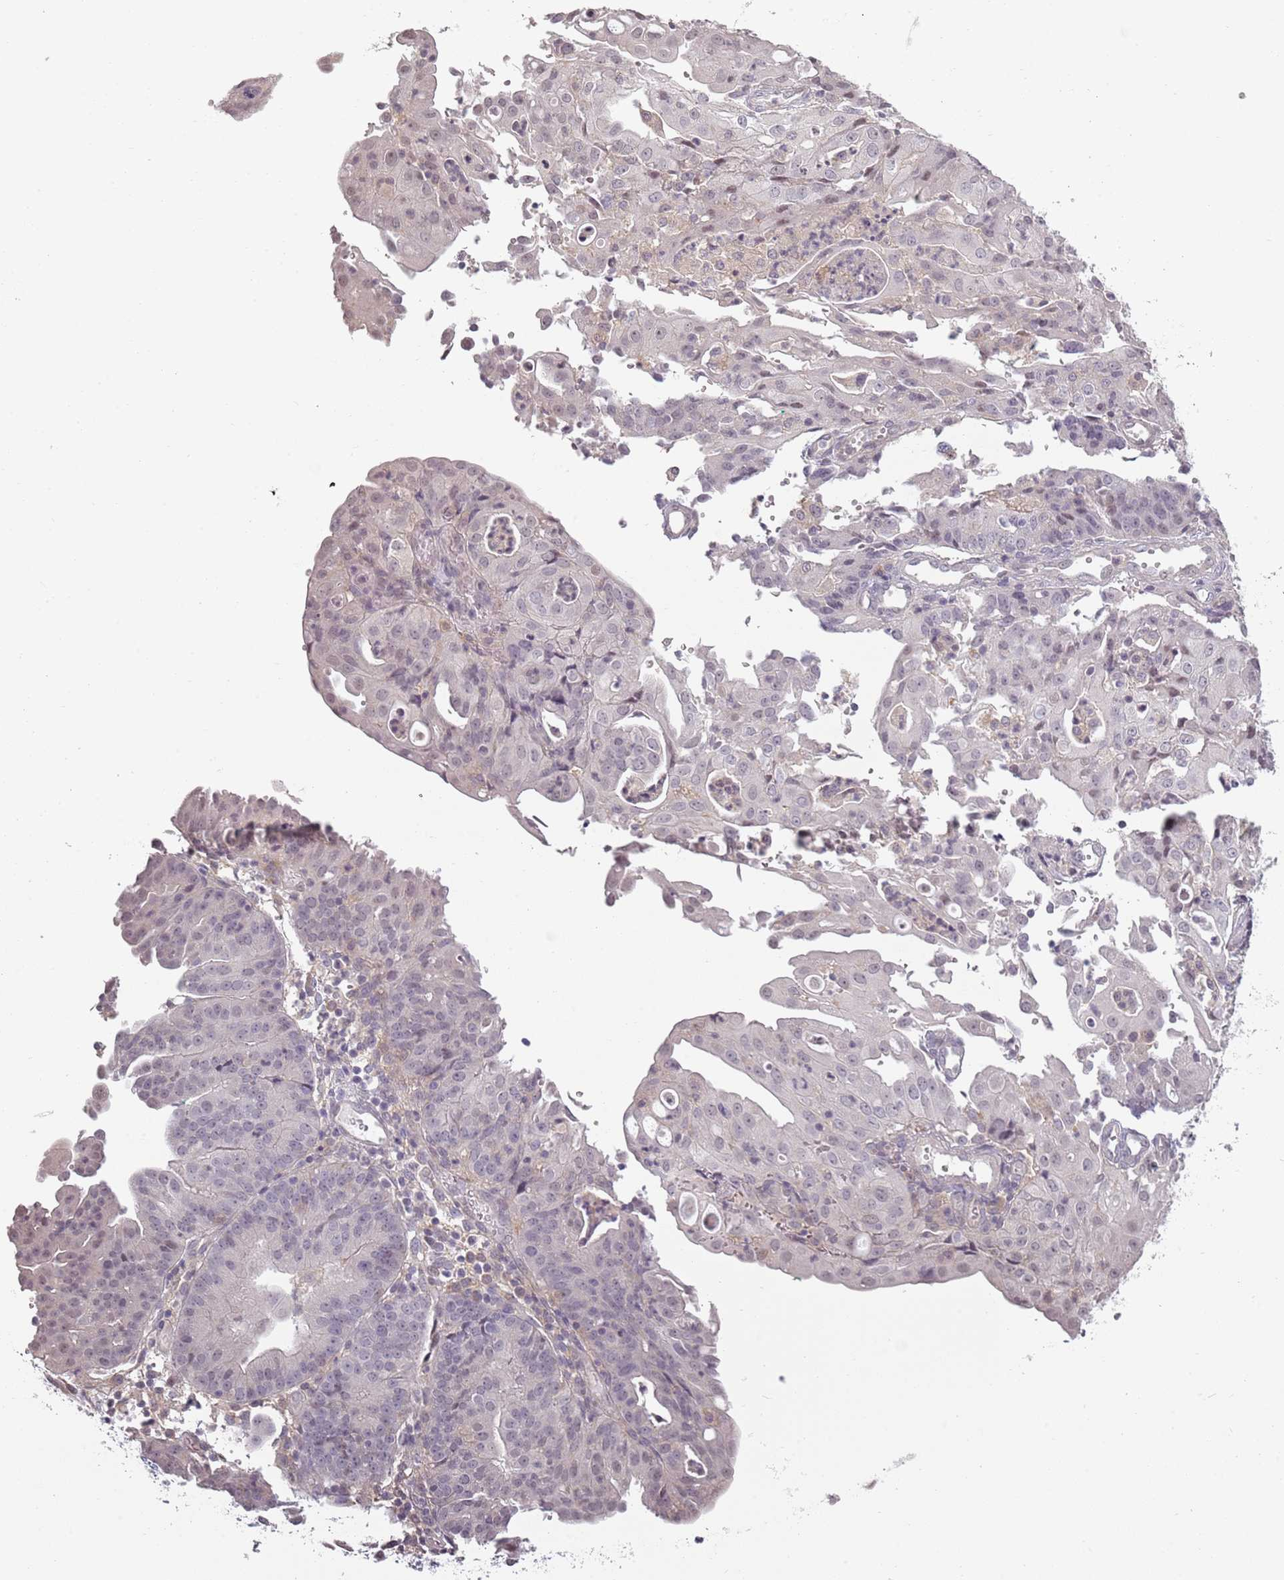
{"staining": {"intensity": "weak", "quantity": "<25%", "location": "nuclear"}, "tissue": "endometrial cancer", "cell_type": "Tumor cells", "image_type": "cancer", "snomed": [{"axis": "morphology", "description": "Adenocarcinoma, NOS"}, {"axis": "topography", "description": "Endometrium"}], "caption": "Immunohistochemistry (IHC) histopathology image of neoplastic tissue: endometrial cancer stained with DAB (3,3'-diaminobenzidine) shows no significant protein staining in tumor cells.", "gene": "CC2D2B", "patient": {"sex": "female", "age": 56}}